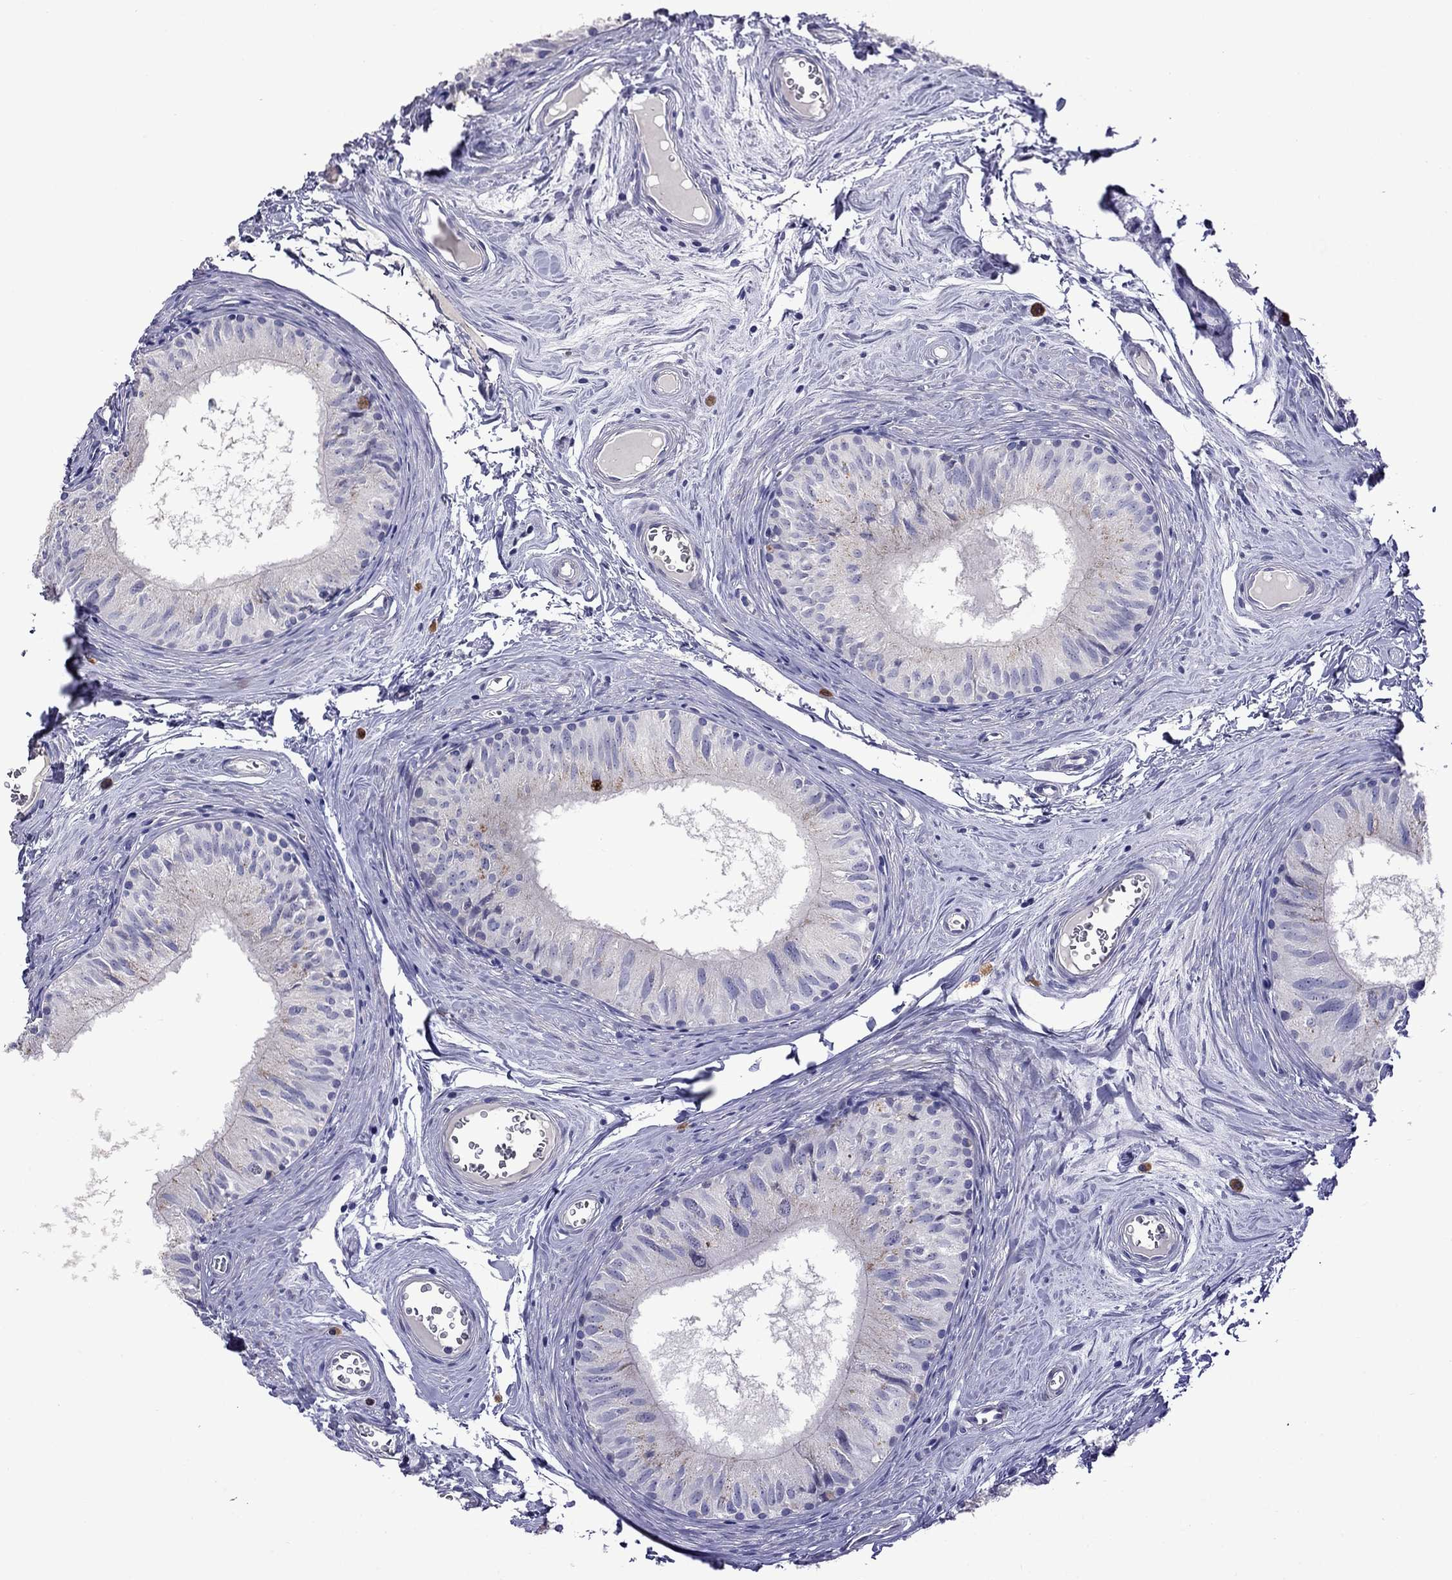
{"staining": {"intensity": "negative", "quantity": "none", "location": "none"}, "tissue": "epididymis", "cell_type": "Glandular cells", "image_type": "normal", "snomed": [{"axis": "morphology", "description": "Normal tissue, NOS"}, {"axis": "topography", "description": "Epididymis"}], "caption": "Glandular cells show no significant expression in unremarkable epididymis. (Stains: DAB (3,3'-diaminobenzidine) IHC with hematoxylin counter stain, Microscopy: brightfield microscopy at high magnification).", "gene": "STAR", "patient": {"sex": "male", "age": 52}}